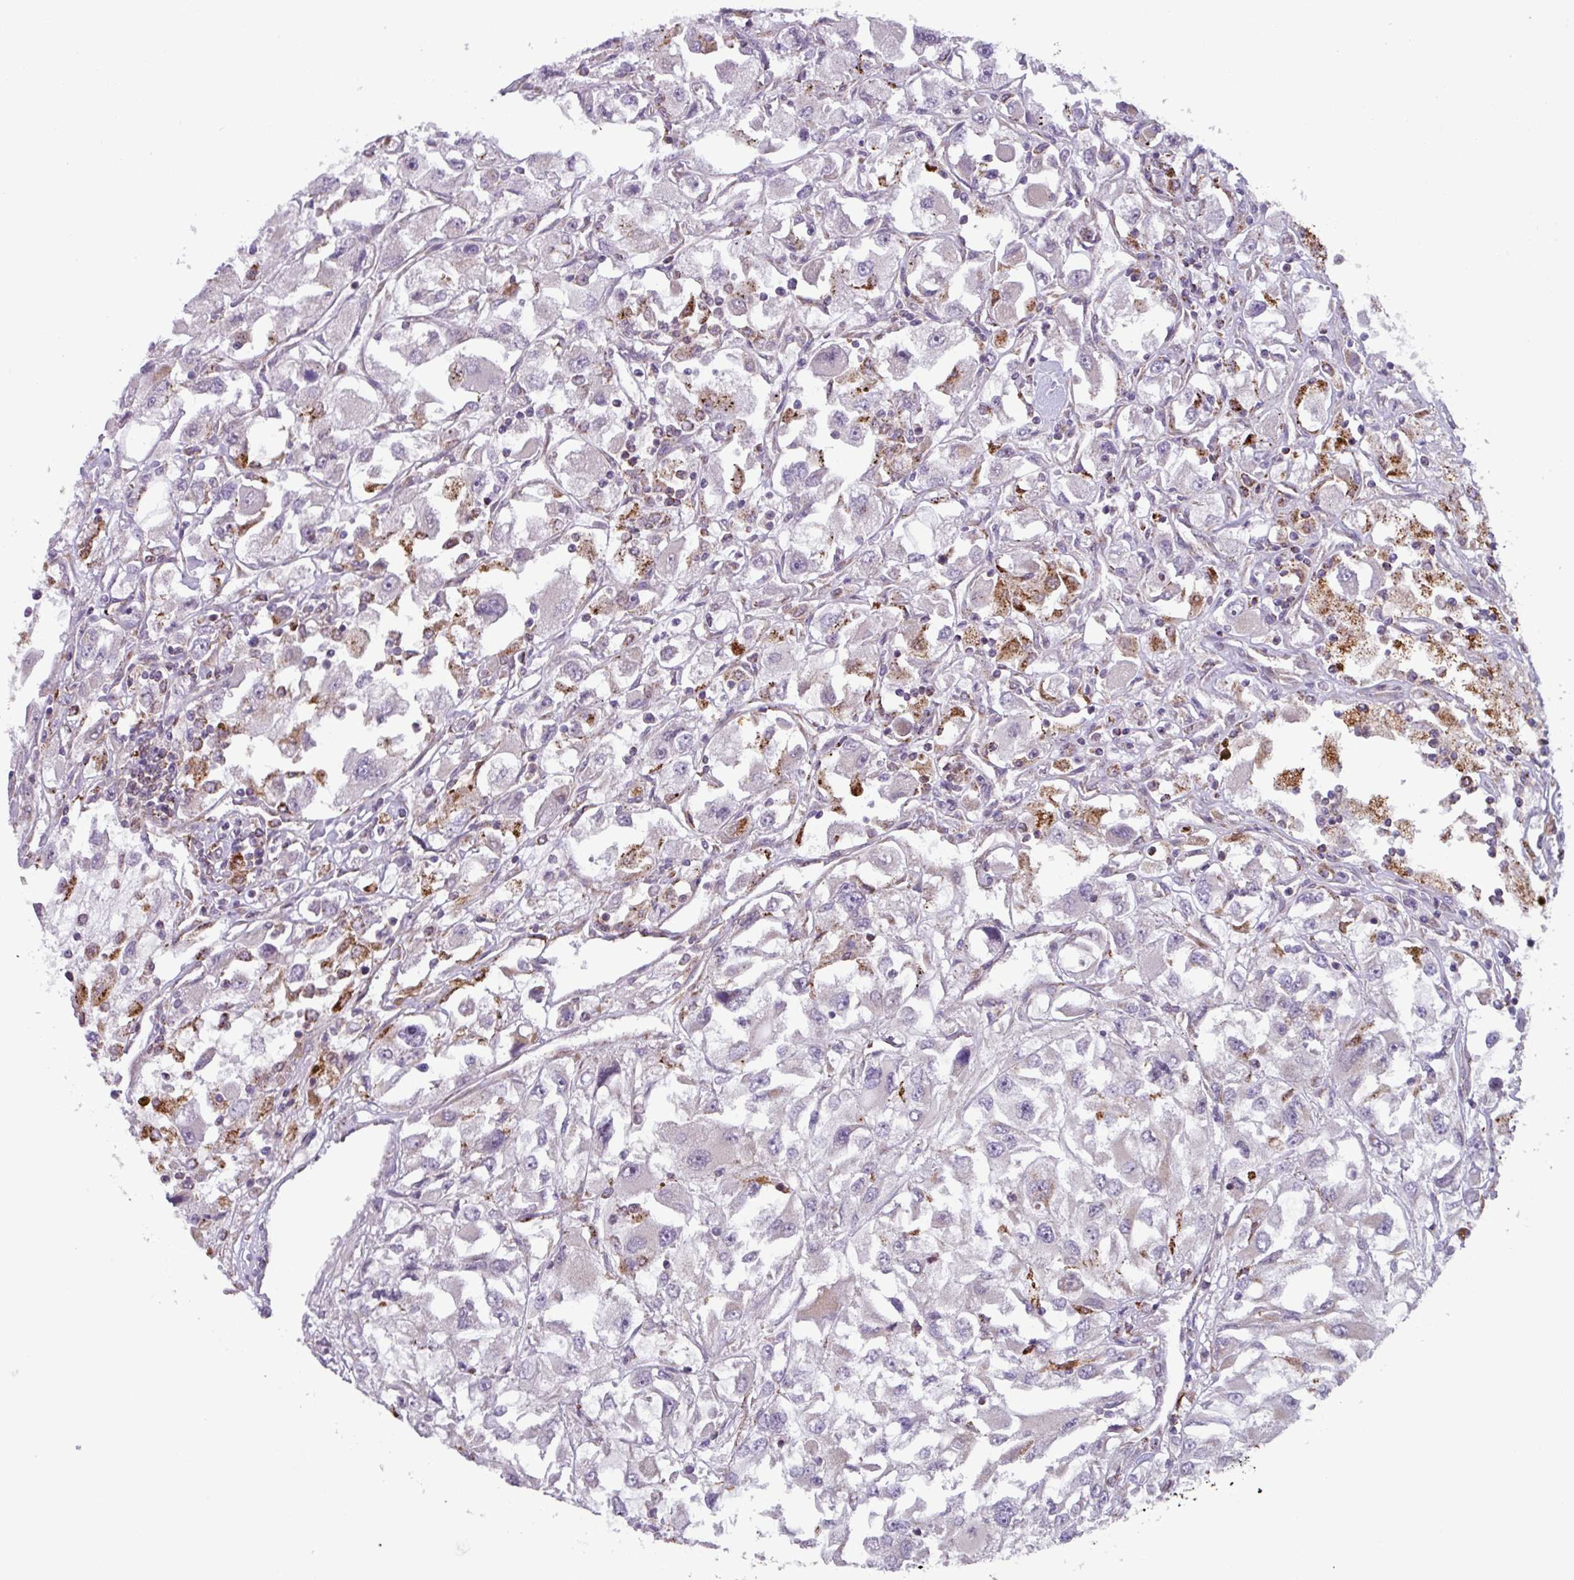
{"staining": {"intensity": "moderate", "quantity": "<25%", "location": "cytoplasmic/membranous"}, "tissue": "renal cancer", "cell_type": "Tumor cells", "image_type": "cancer", "snomed": [{"axis": "morphology", "description": "Adenocarcinoma, NOS"}, {"axis": "topography", "description": "Kidney"}], "caption": "The micrograph shows staining of renal adenocarcinoma, revealing moderate cytoplasmic/membranous protein staining (brown color) within tumor cells.", "gene": "AKIRIN1", "patient": {"sex": "female", "age": 52}}